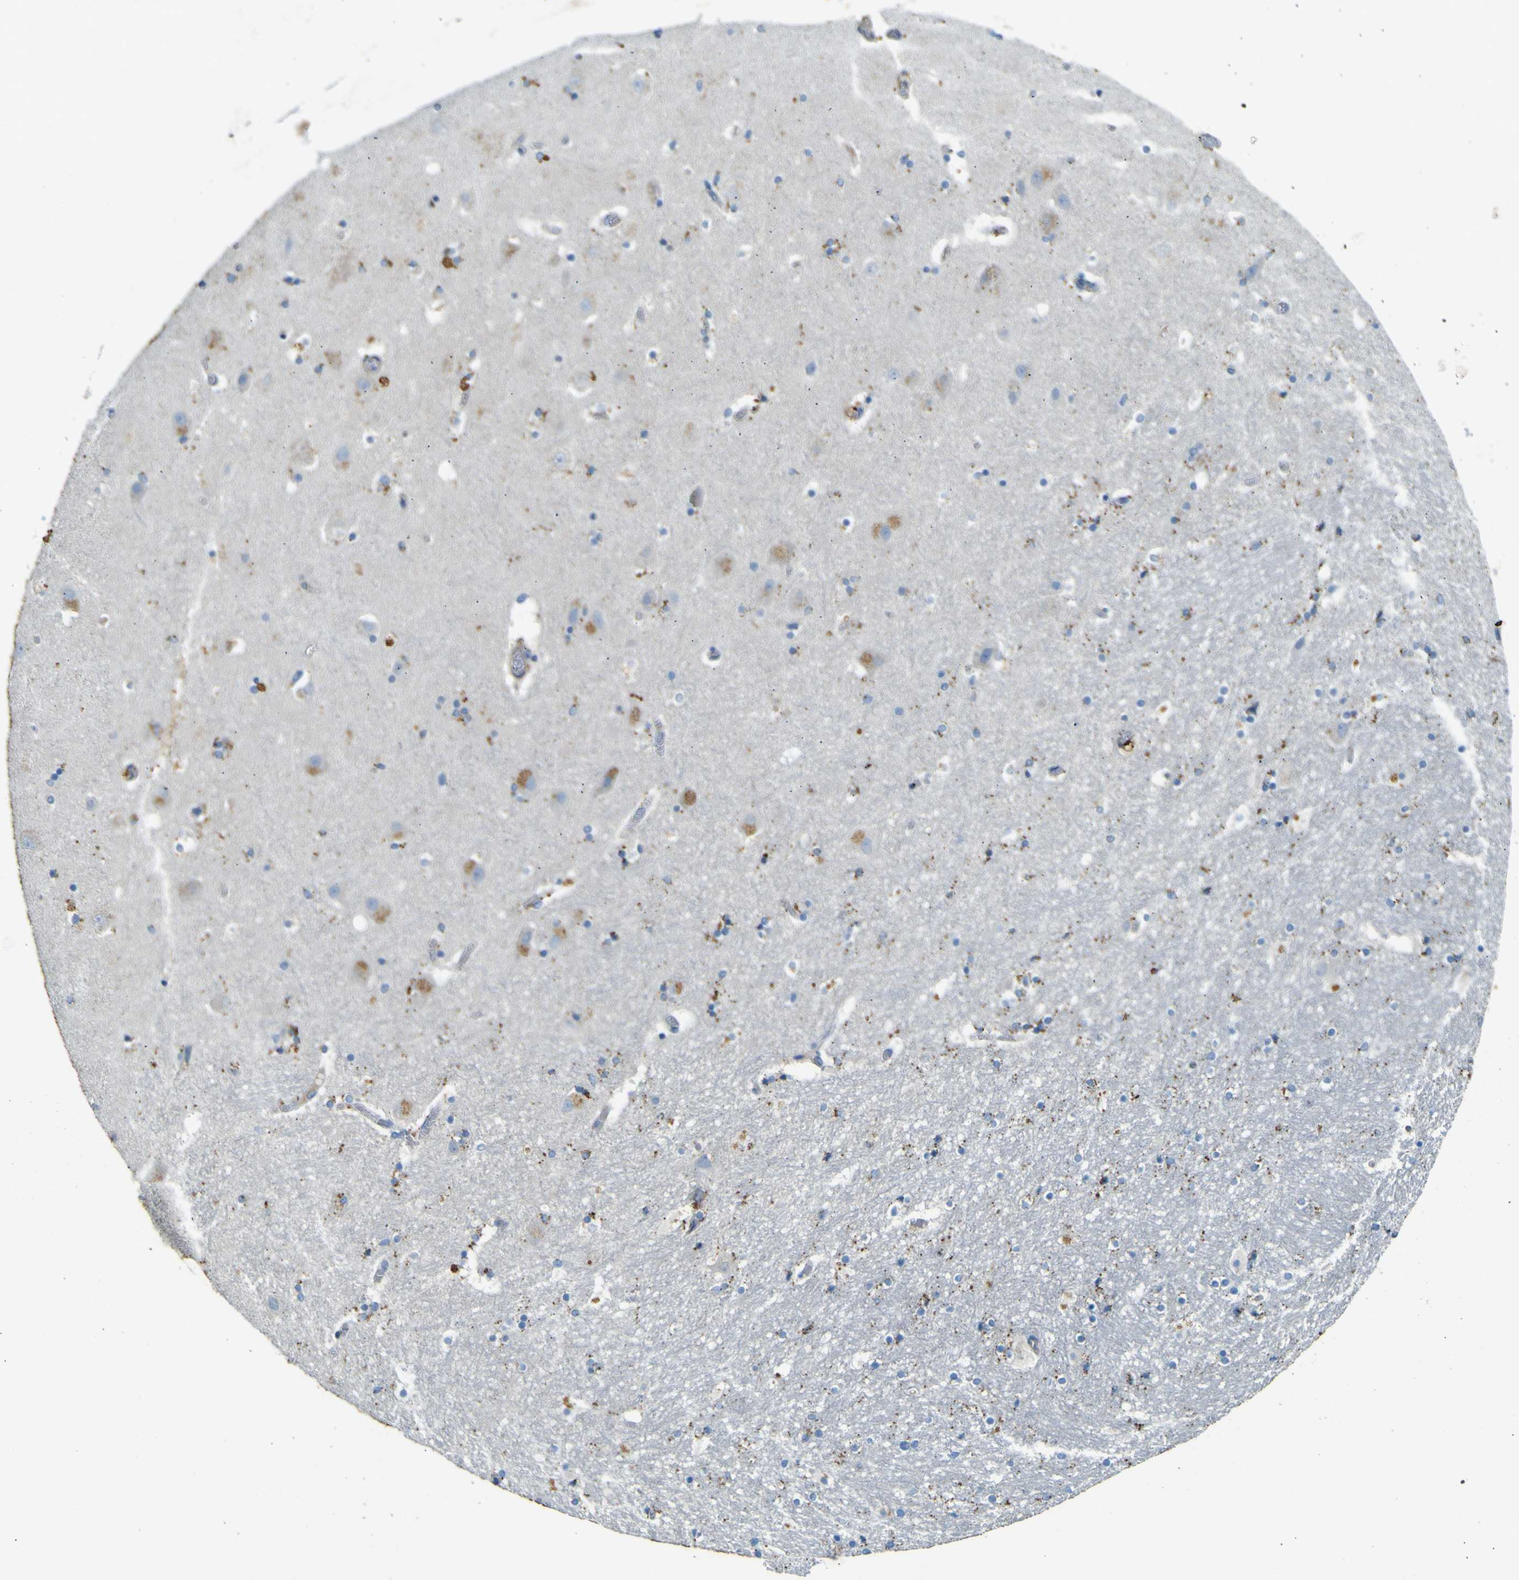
{"staining": {"intensity": "negative", "quantity": "none", "location": "none"}, "tissue": "hippocampus", "cell_type": "Glial cells", "image_type": "normal", "snomed": [{"axis": "morphology", "description": "Normal tissue, NOS"}, {"axis": "topography", "description": "Hippocampus"}], "caption": "DAB (3,3'-diaminobenzidine) immunohistochemical staining of benign hippocampus reveals no significant staining in glial cells.", "gene": "PDE9A", "patient": {"sex": "male", "age": 45}}